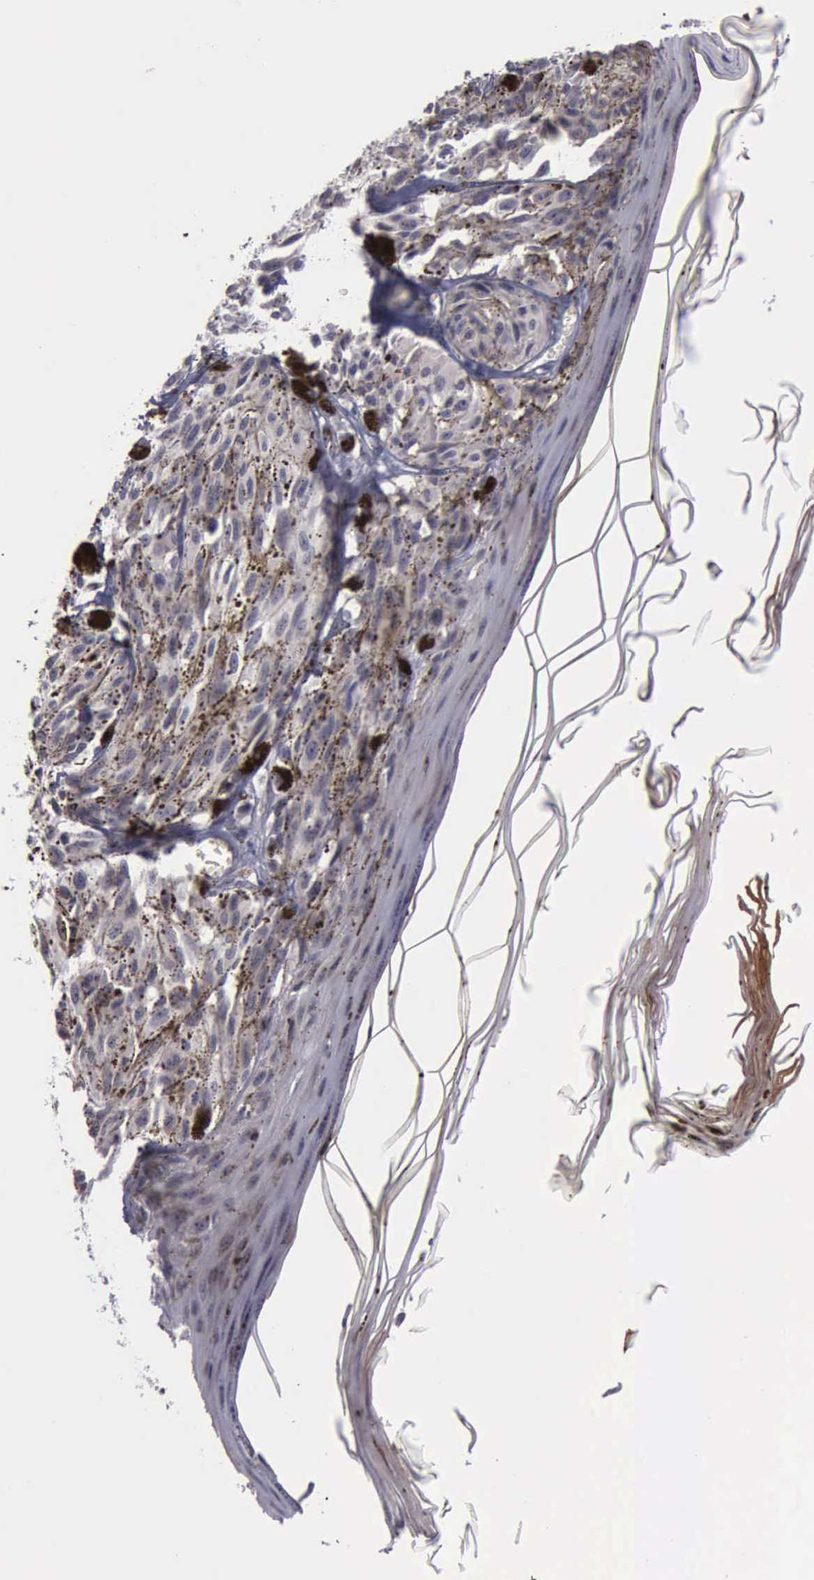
{"staining": {"intensity": "negative", "quantity": "none", "location": "none"}, "tissue": "melanoma", "cell_type": "Tumor cells", "image_type": "cancer", "snomed": [{"axis": "morphology", "description": "Malignant melanoma, NOS"}, {"axis": "topography", "description": "Skin"}], "caption": "IHC of human melanoma demonstrates no positivity in tumor cells.", "gene": "MMP9", "patient": {"sex": "male", "age": 67}}